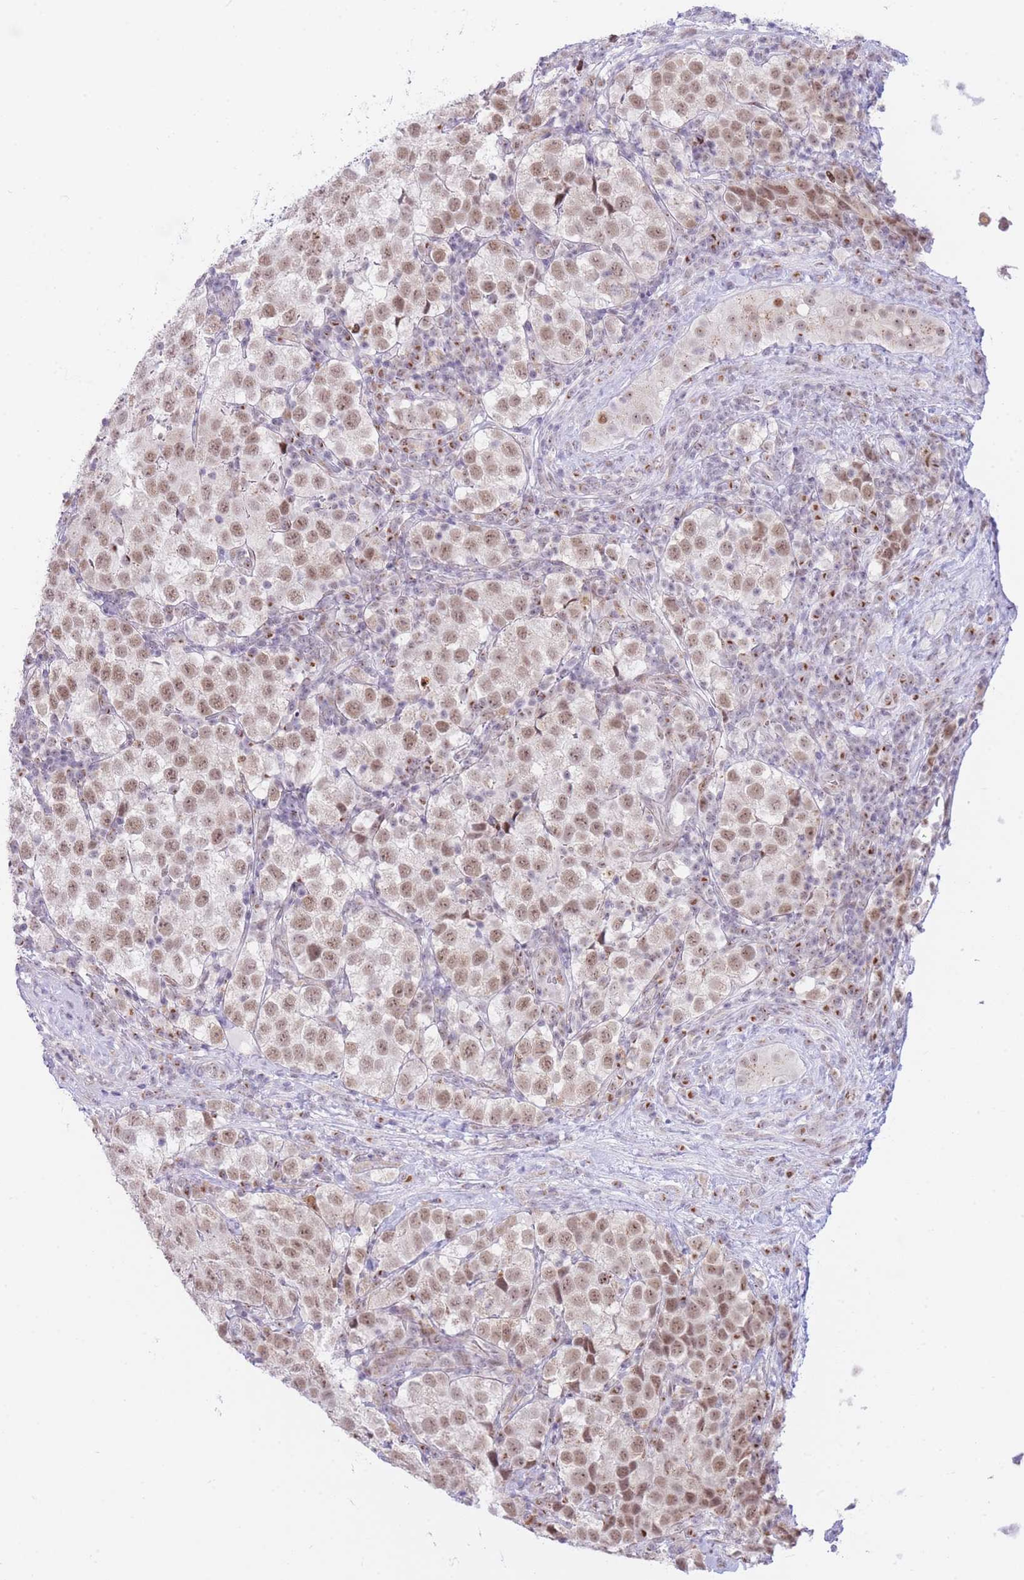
{"staining": {"intensity": "moderate", "quantity": ">75%", "location": "nuclear"}, "tissue": "testis cancer", "cell_type": "Tumor cells", "image_type": "cancer", "snomed": [{"axis": "morphology", "description": "Seminoma, NOS"}, {"axis": "topography", "description": "Testis"}], "caption": "Brown immunohistochemical staining in testis cancer (seminoma) exhibits moderate nuclear expression in about >75% of tumor cells.", "gene": "INO80C", "patient": {"sex": "male", "age": 34}}